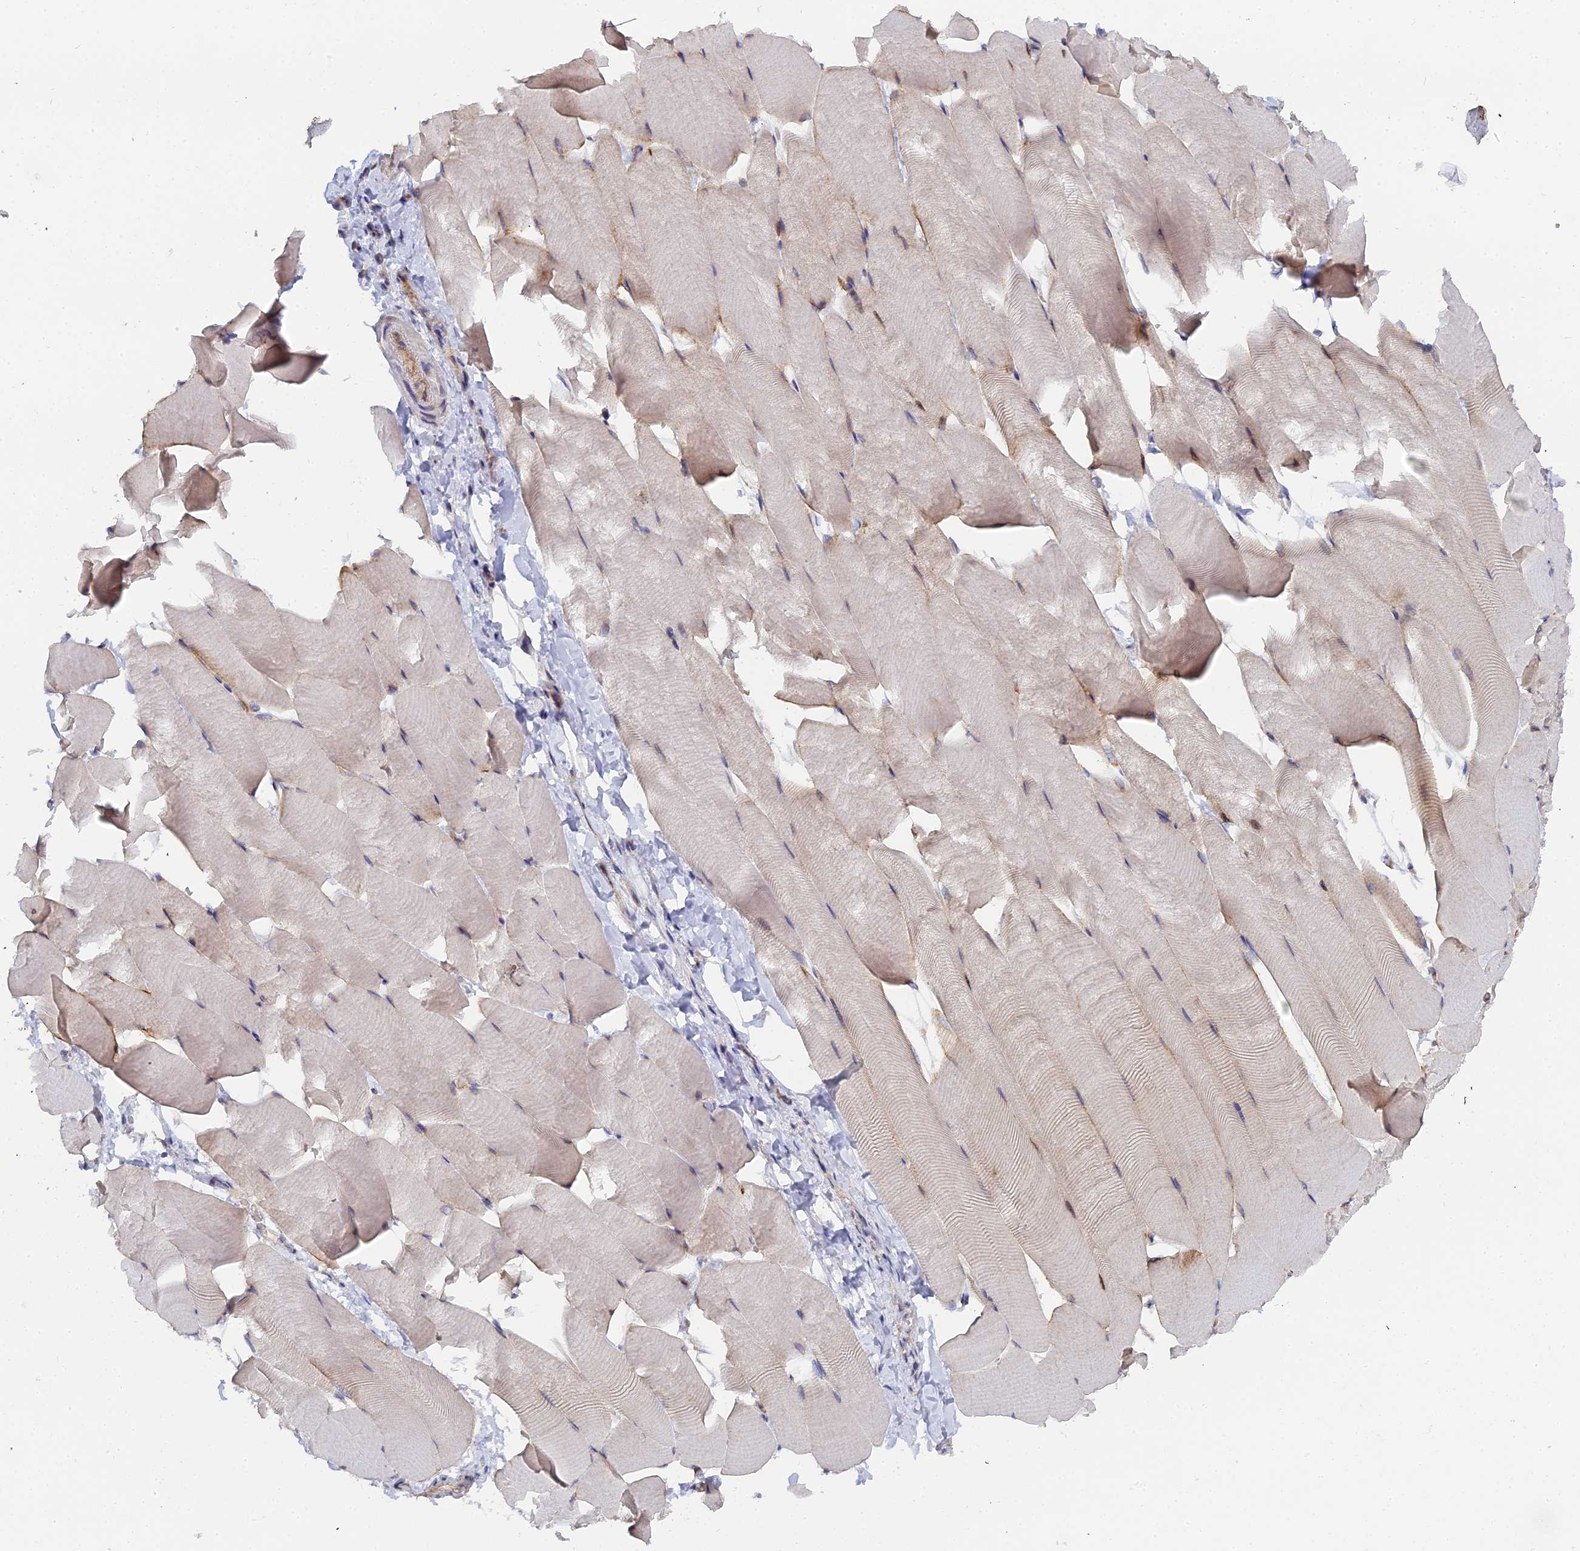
{"staining": {"intensity": "weak", "quantity": "<25%", "location": "cytoplasmic/membranous"}, "tissue": "skeletal muscle", "cell_type": "Myocytes", "image_type": "normal", "snomed": [{"axis": "morphology", "description": "Normal tissue, NOS"}, {"axis": "topography", "description": "Skeletal muscle"}], "caption": "High magnification brightfield microscopy of normal skeletal muscle stained with DAB (3,3'-diaminobenzidine) (brown) and counterstained with hematoxylin (blue): myocytes show no significant expression.", "gene": "RDX", "patient": {"sex": "male", "age": 25}}